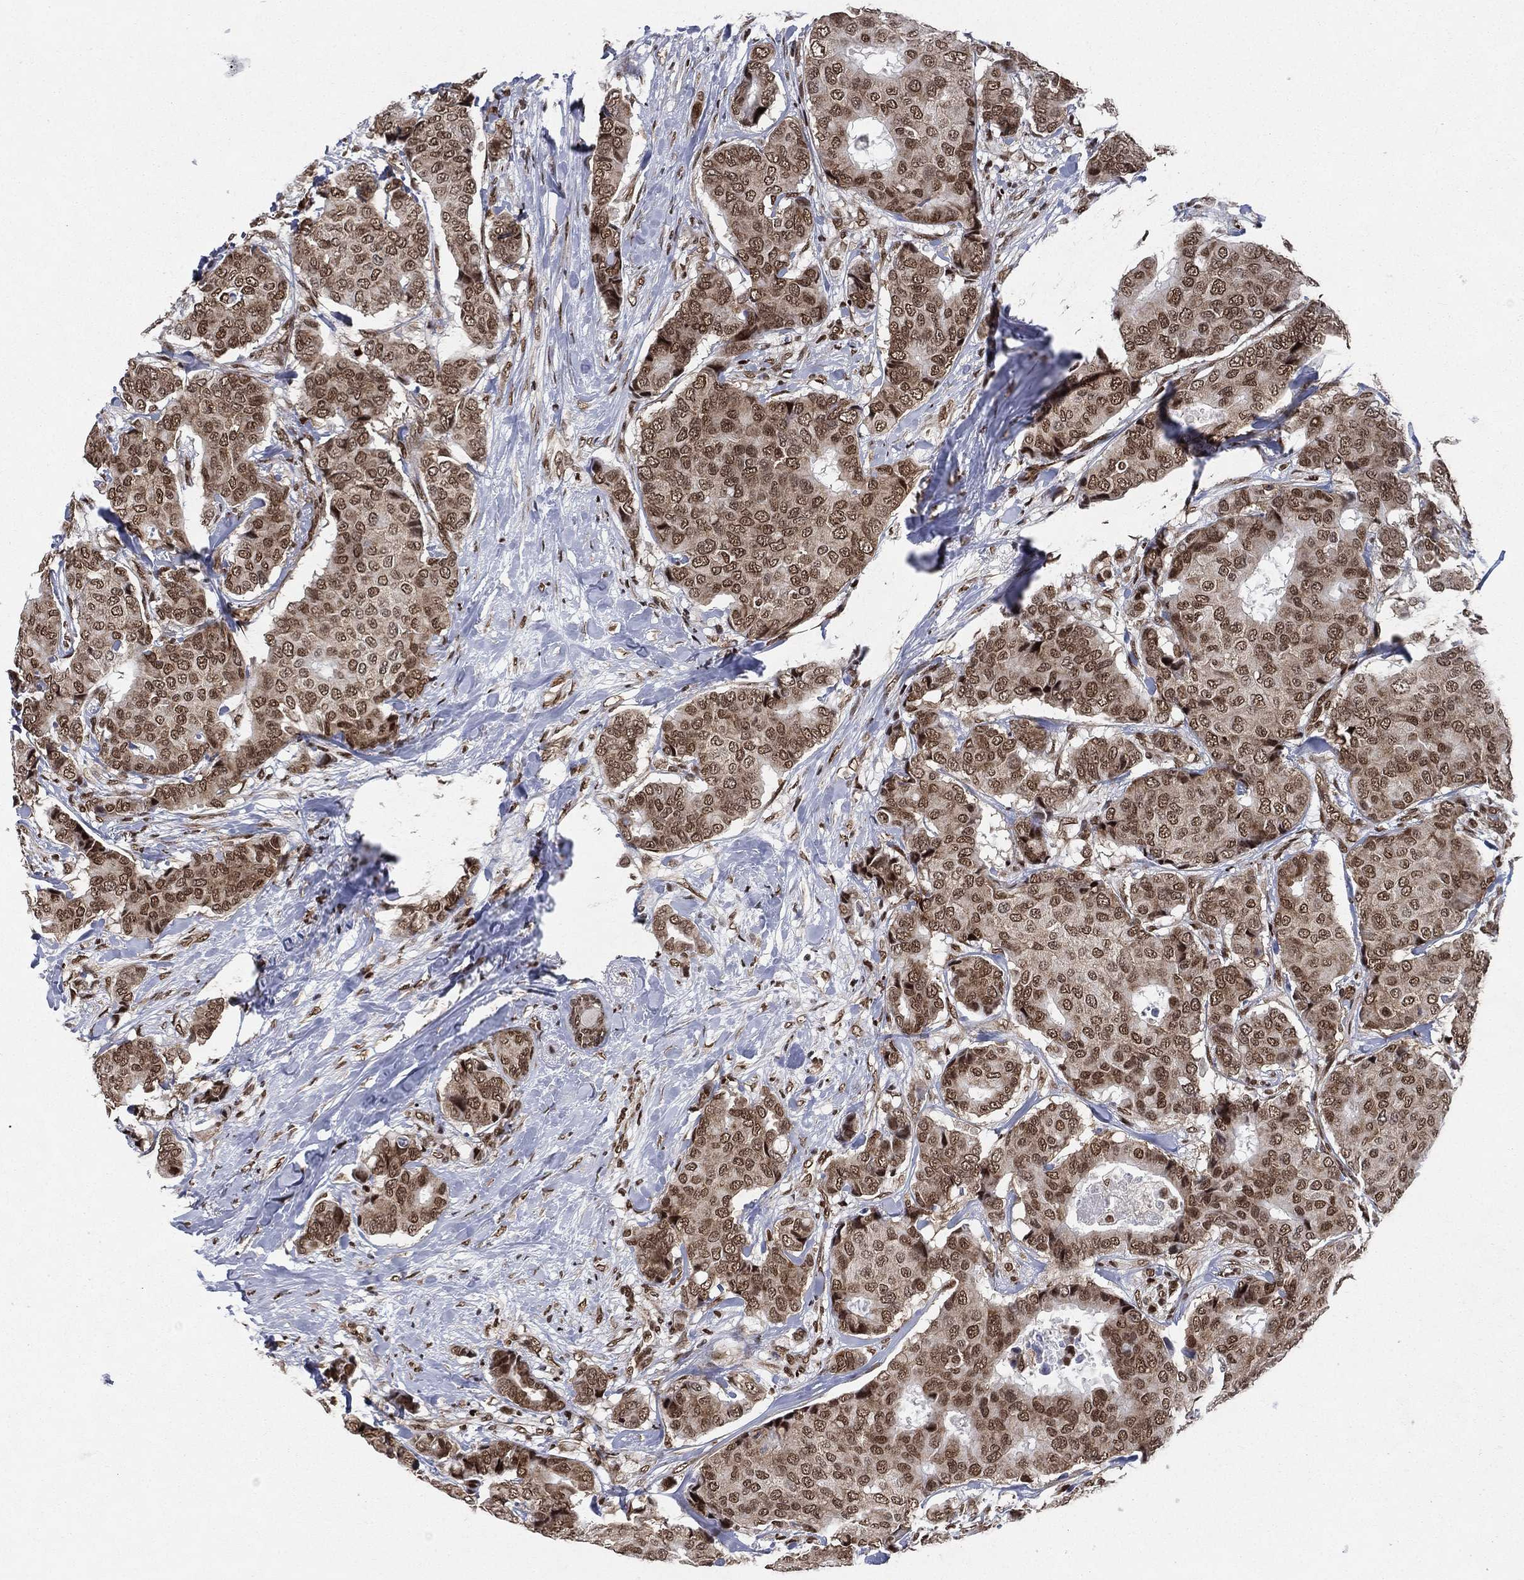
{"staining": {"intensity": "moderate", "quantity": ">75%", "location": "cytoplasmic/membranous,nuclear"}, "tissue": "breast cancer", "cell_type": "Tumor cells", "image_type": "cancer", "snomed": [{"axis": "morphology", "description": "Duct carcinoma"}, {"axis": "topography", "description": "Breast"}], "caption": "The micrograph displays a brown stain indicating the presence of a protein in the cytoplasmic/membranous and nuclear of tumor cells in breast cancer (invasive ductal carcinoma).", "gene": "FUBP3", "patient": {"sex": "female", "age": 75}}